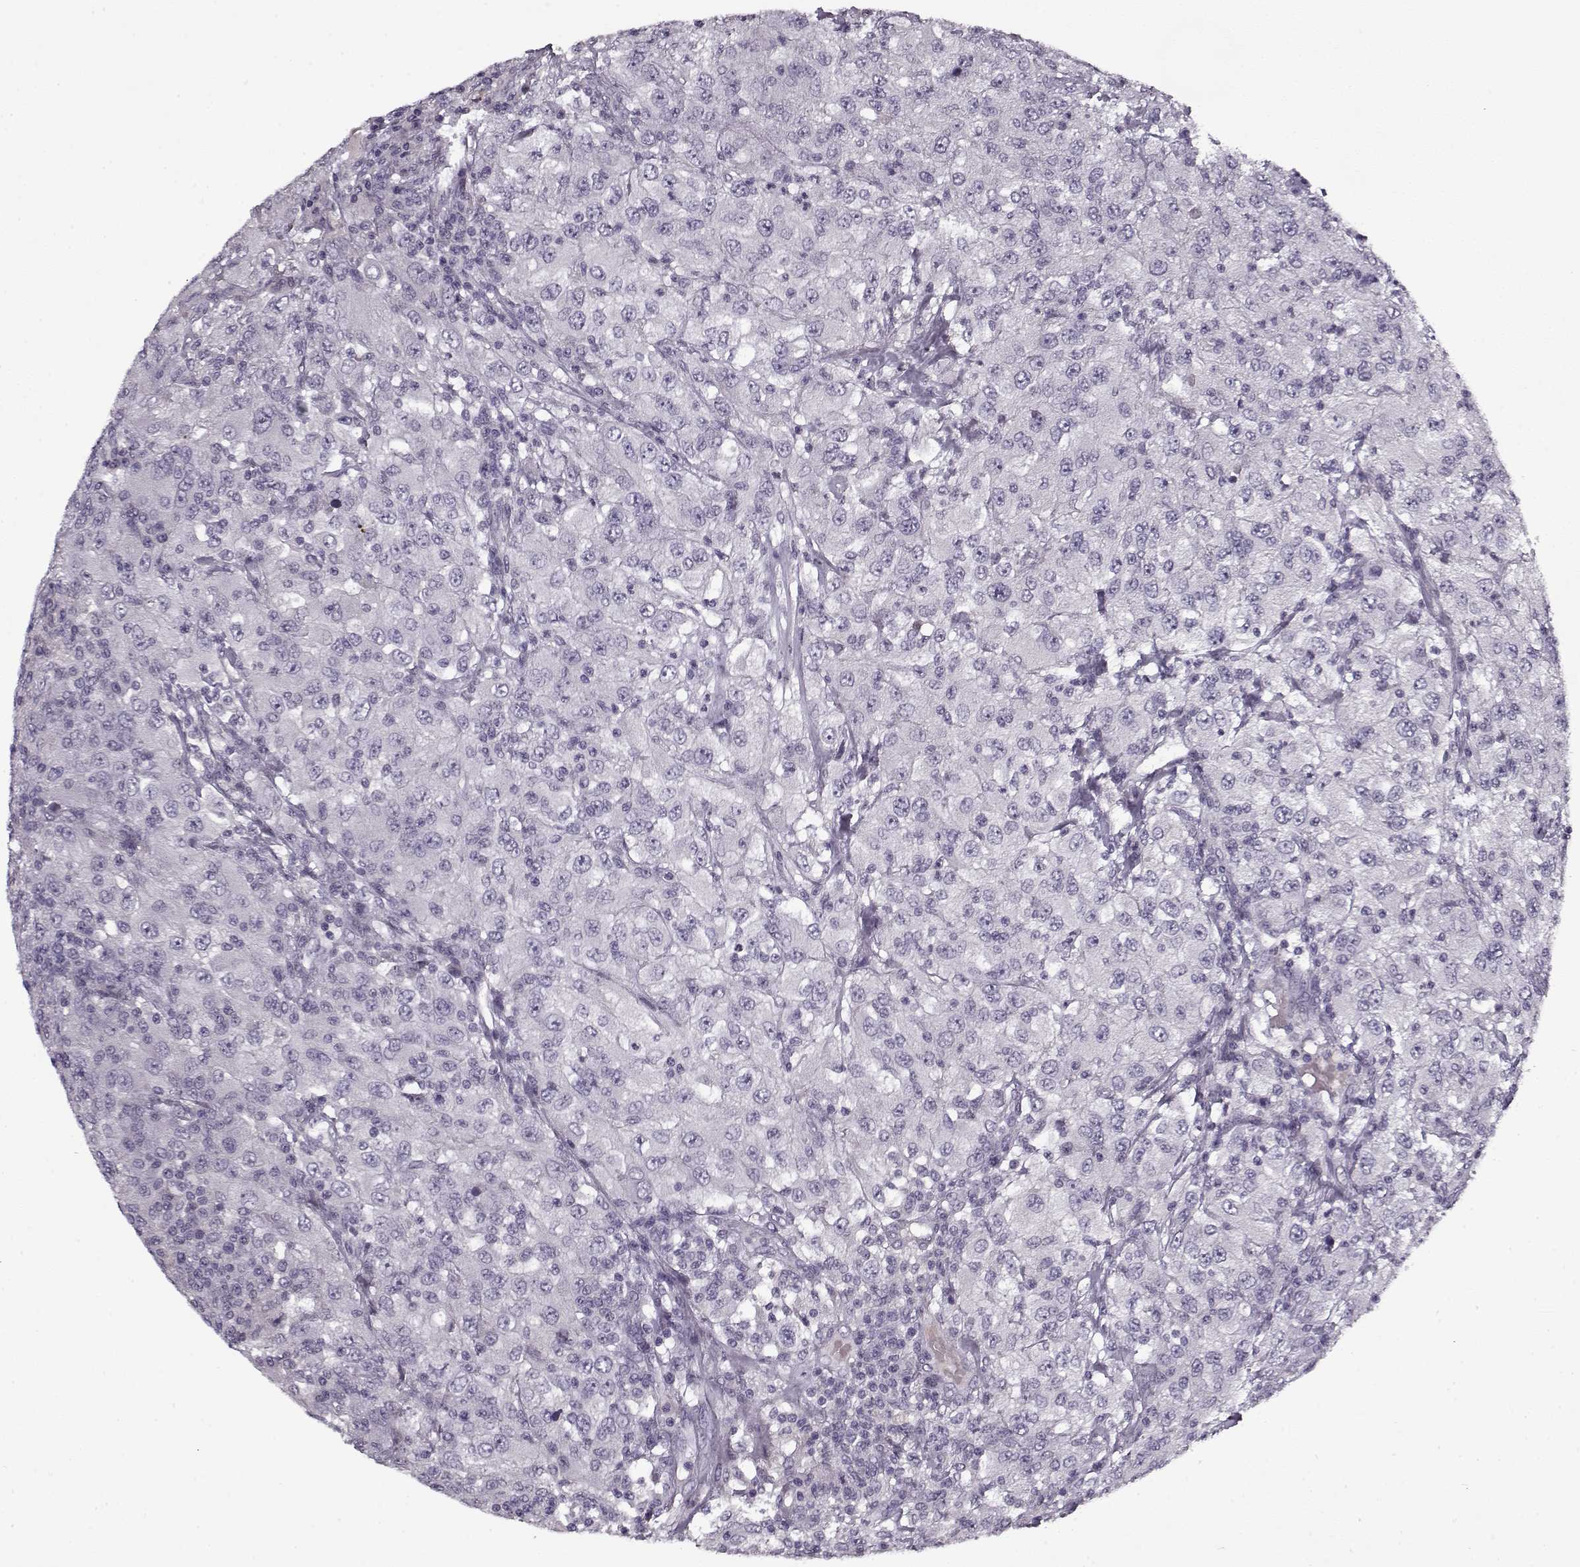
{"staining": {"intensity": "negative", "quantity": "none", "location": "none"}, "tissue": "renal cancer", "cell_type": "Tumor cells", "image_type": "cancer", "snomed": [{"axis": "morphology", "description": "Adenocarcinoma, NOS"}, {"axis": "topography", "description": "Kidney"}], "caption": "The histopathology image reveals no significant expression in tumor cells of adenocarcinoma (renal). (Immunohistochemistry, brightfield microscopy, high magnification).", "gene": "KRT9", "patient": {"sex": "female", "age": 67}}